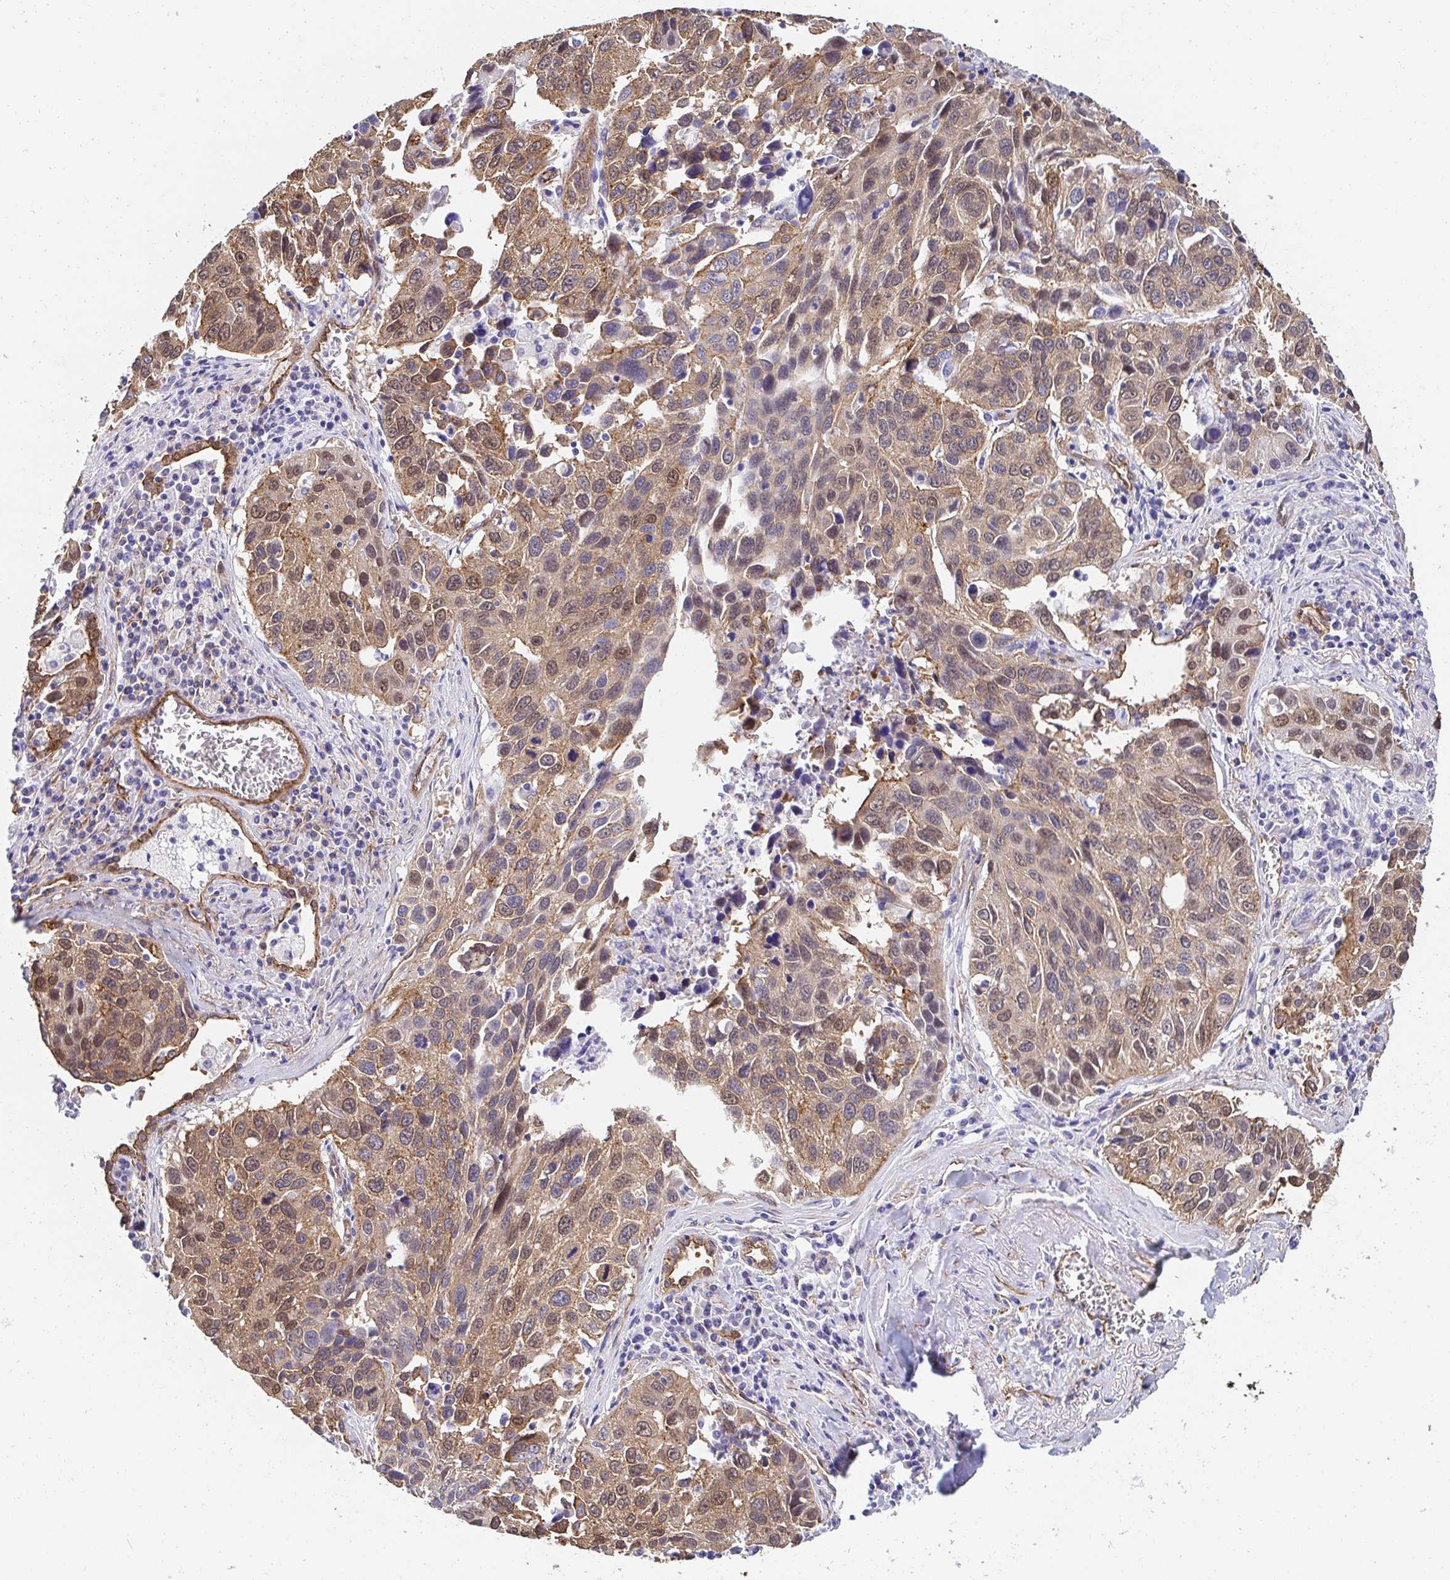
{"staining": {"intensity": "moderate", "quantity": ">75%", "location": "cytoplasmic/membranous,nuclear"}, "tissue": "lung cancer", "cell_type": "Tumor cells", "image_type": "cancer", "snomed": [{"axis": "morphology", "description": "Squamous cell carcinoma, NOS"}, {"axis": "topography", "description": "Lung"}], "caption": "This image demonstrates immunohistochemistry (IHC) staining of human lung cancer, with medium moderate cytoplasmic/membranous and nuclear staining in about >75% of tumor cells.", "gene": "CTTN", "patient": {"sex": "female", "age": 61}}